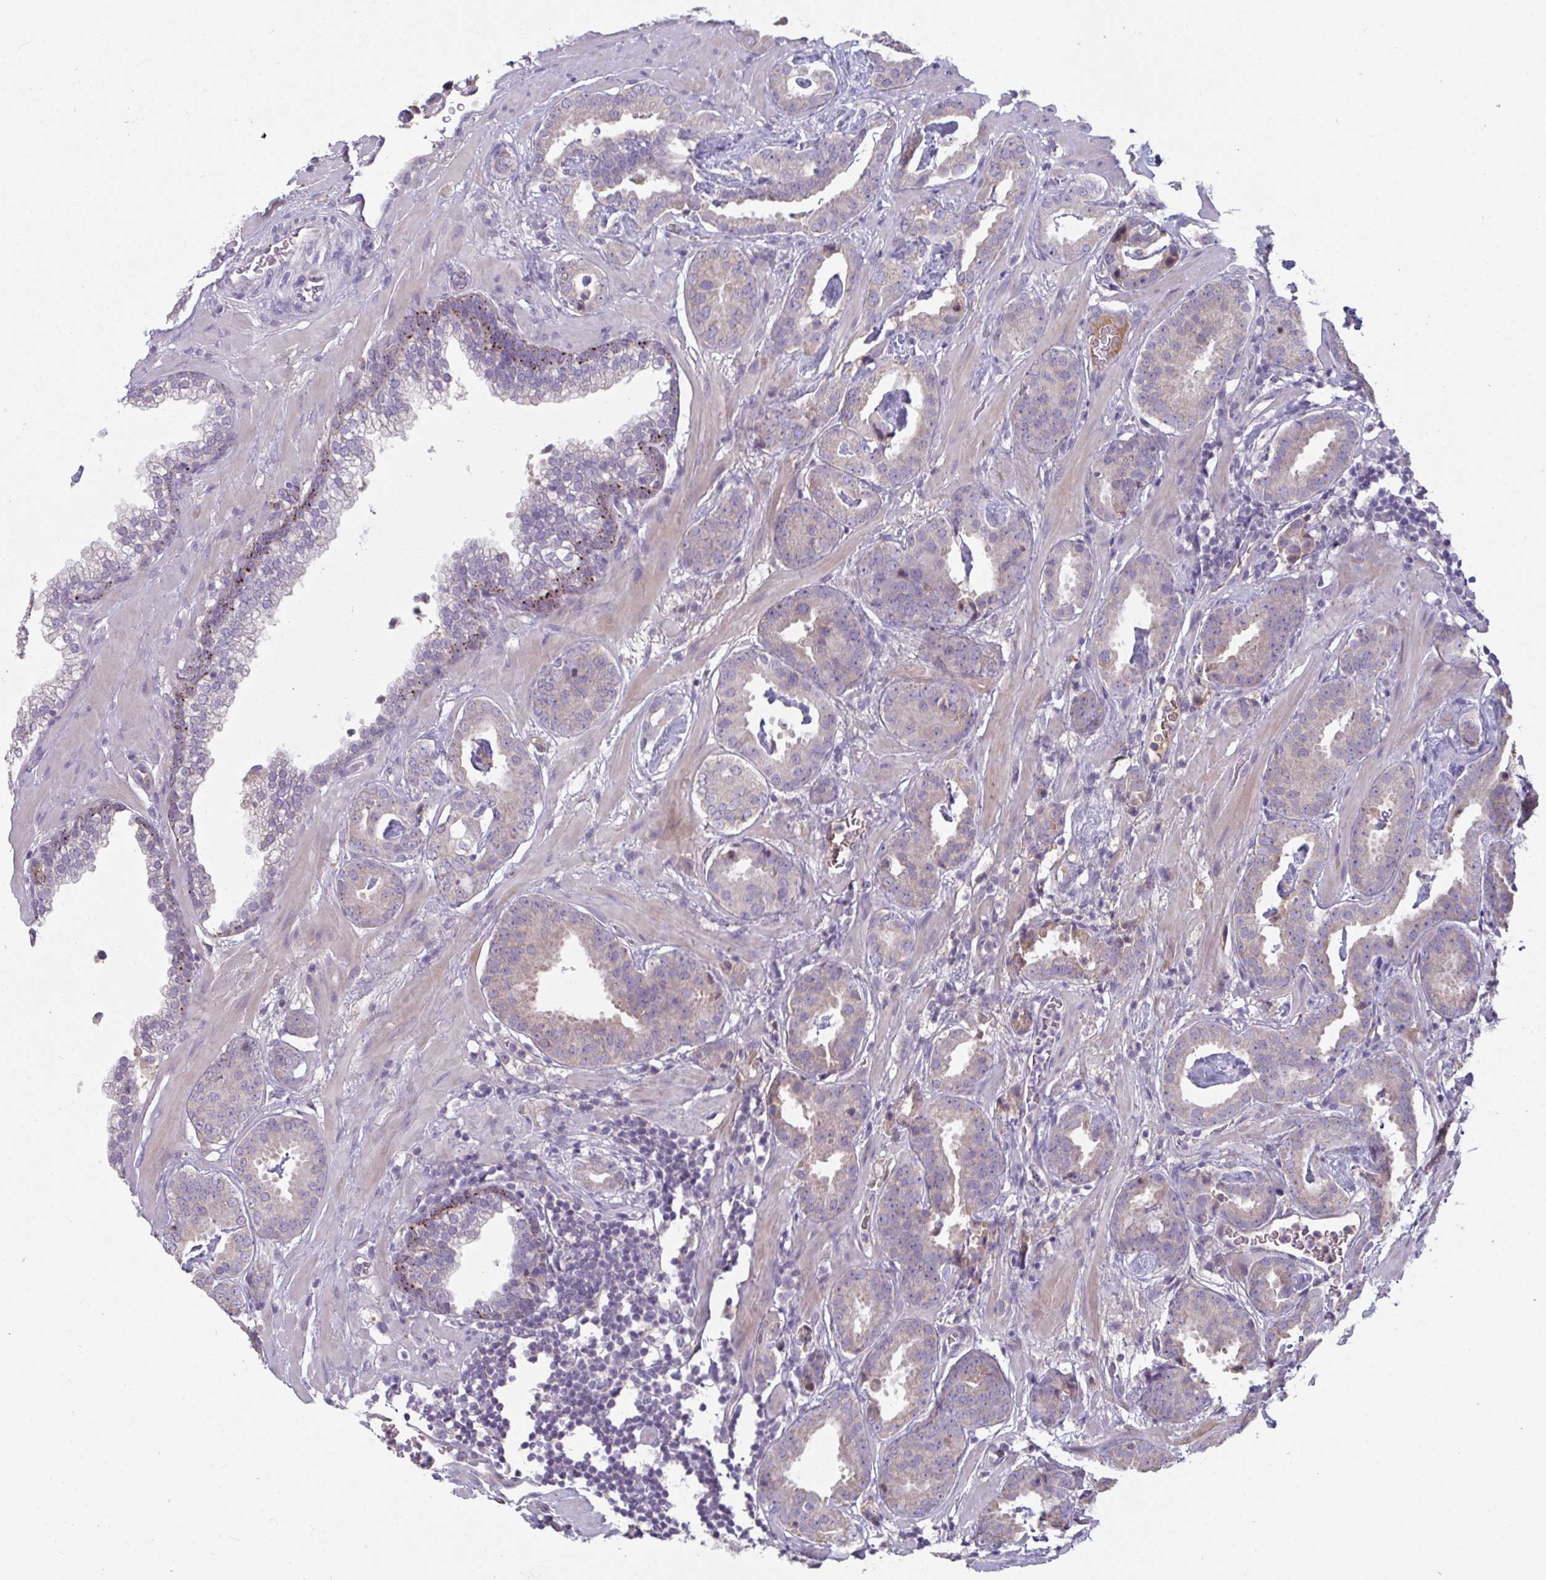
{"staining": {"intensity": "weak", "quantity": "<25%", "location": "cytoplasmic/membranous"}, "tissue": "prostate cancer", "cell_type": "Tumor cells", "image_type": "cancer", "snomed": [{"axis": "morphology", "description": "Adenocarcinoma, Low grade"}, {"axis": "topography", "description": "Prostate"}], "caption": "An immunohistochemistry (IHC) image of prostate cancer (low-grade adenocarcinoma) is shown. There is no staining in tumor cells of prostate cancer (low-grade adenocarcinoma).", "gene": "HGFAC", "patient": {"sex": "male", "age": 62}}